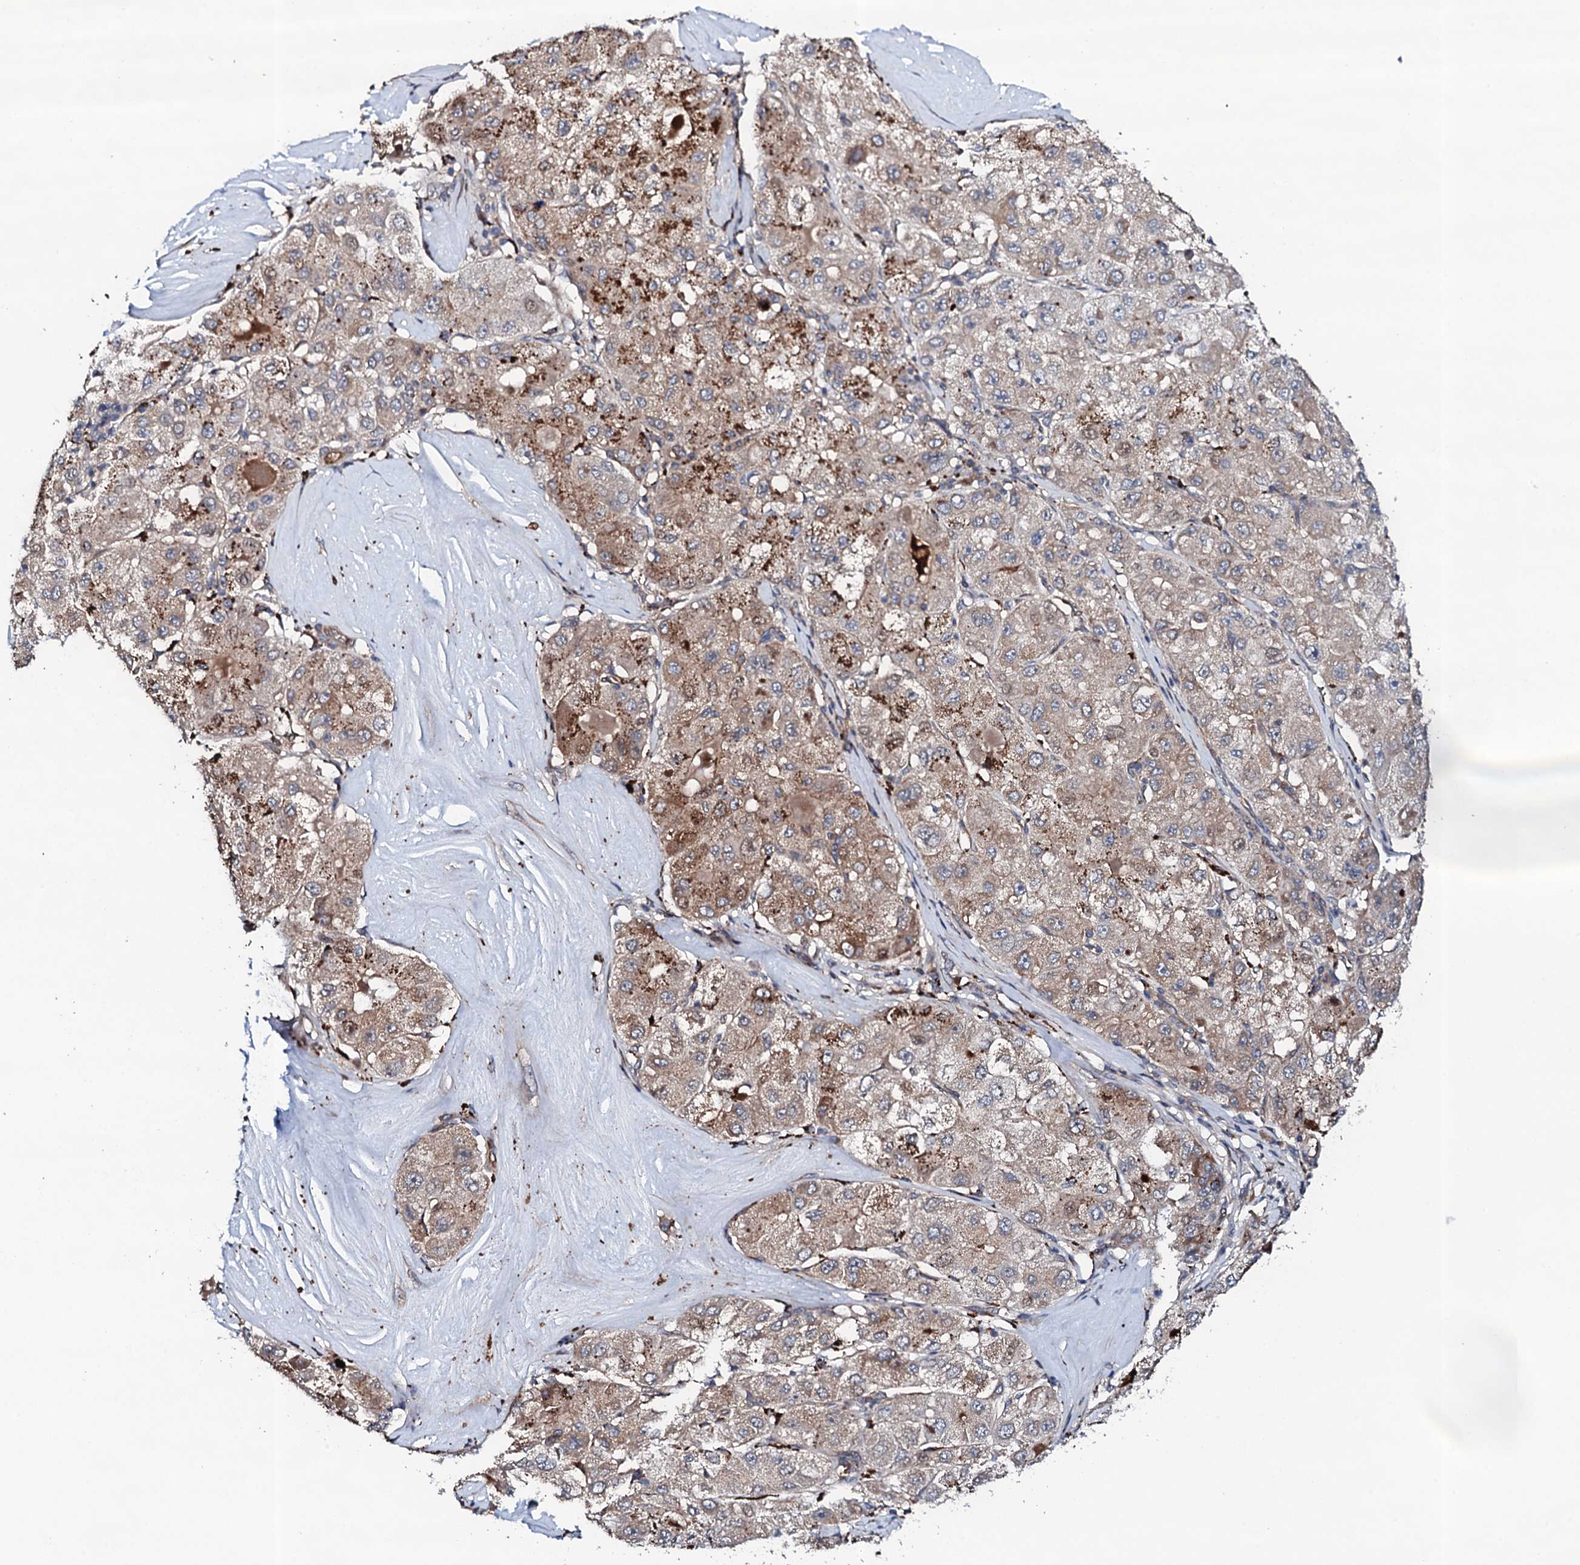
{"staining": {"intensity": "moderate", "quantity": "<25%", "location": "cytoplasmic/membranous"}, "tissue": "liver cancer", "cell_type": "Tumor cells", "image_type": "cancer", "snomed": [{"axis": "morphology", "description": "Carcinoma, Hepatocellular, NOS"}, {"axis": "topography", "description": "Liver"}], "caption": "Liver cancer (hepatocellular carcinoma) stained for a protein reveals moderate cytoplasmic/membranous positivity in tumor cells.", "gene": "CIAO2A", "patient": {"sex": "male", "age": 80}}